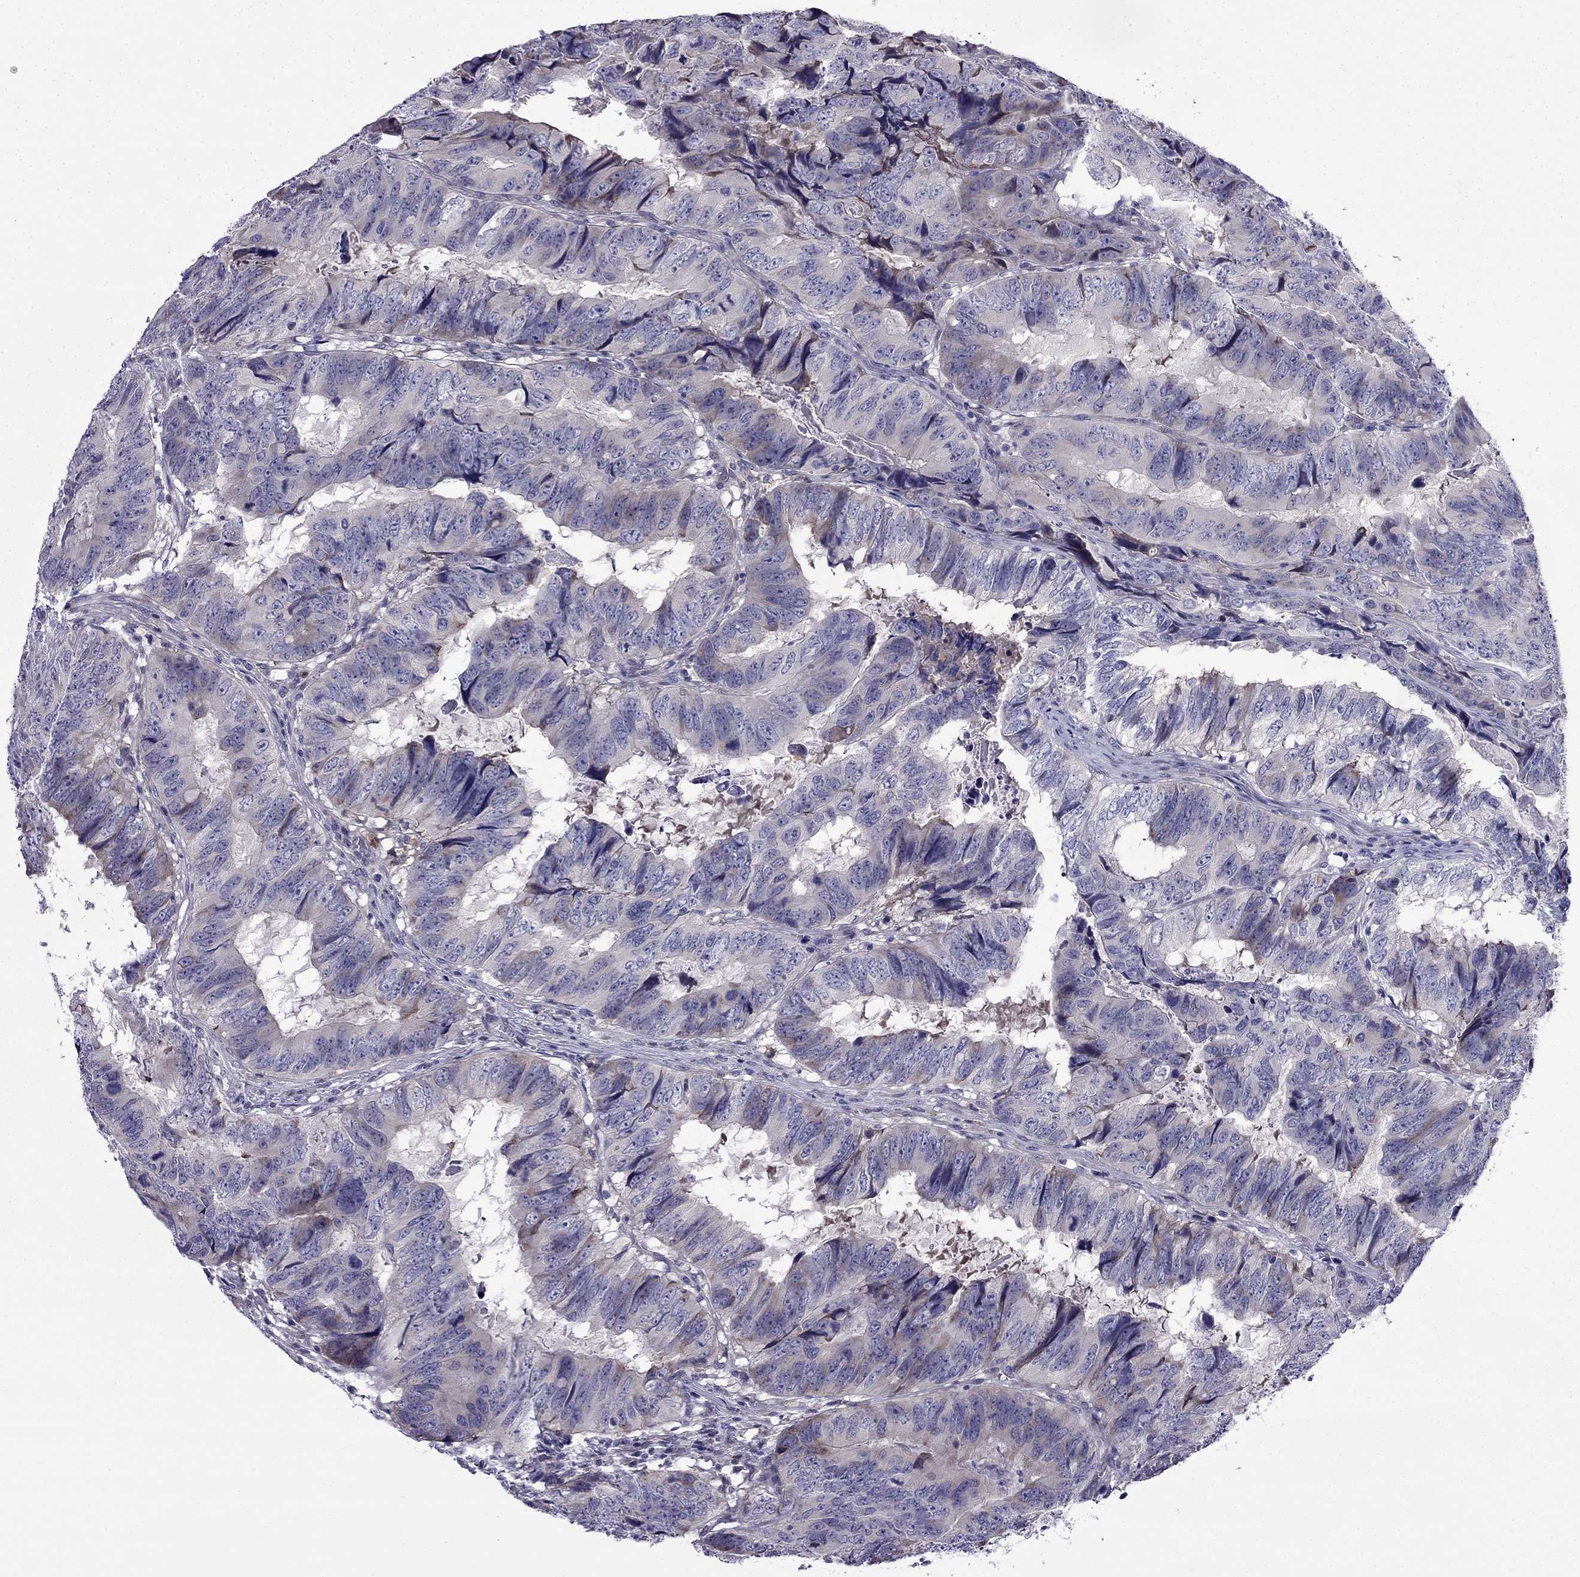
{"staining": {"intensity": "weak", "quantity": "<25%", "location": "cytoplasmic/membranous"}, "tissue": "colorectal cancer", "cell_type": "Tumor cells", "image_type": "cancer", "snomed": [{"axis": "morphology", "description": "Adenocarcinoma, NOS"}, {"axis": "topography", "description": "Colon"}], "caption": "Immunohistochemical staining of human colorectal adenocarcinoma exhibits no significant staining in tumor cells.", "gene": "PI16", "patient": {"sex": "male", "age": 79}}